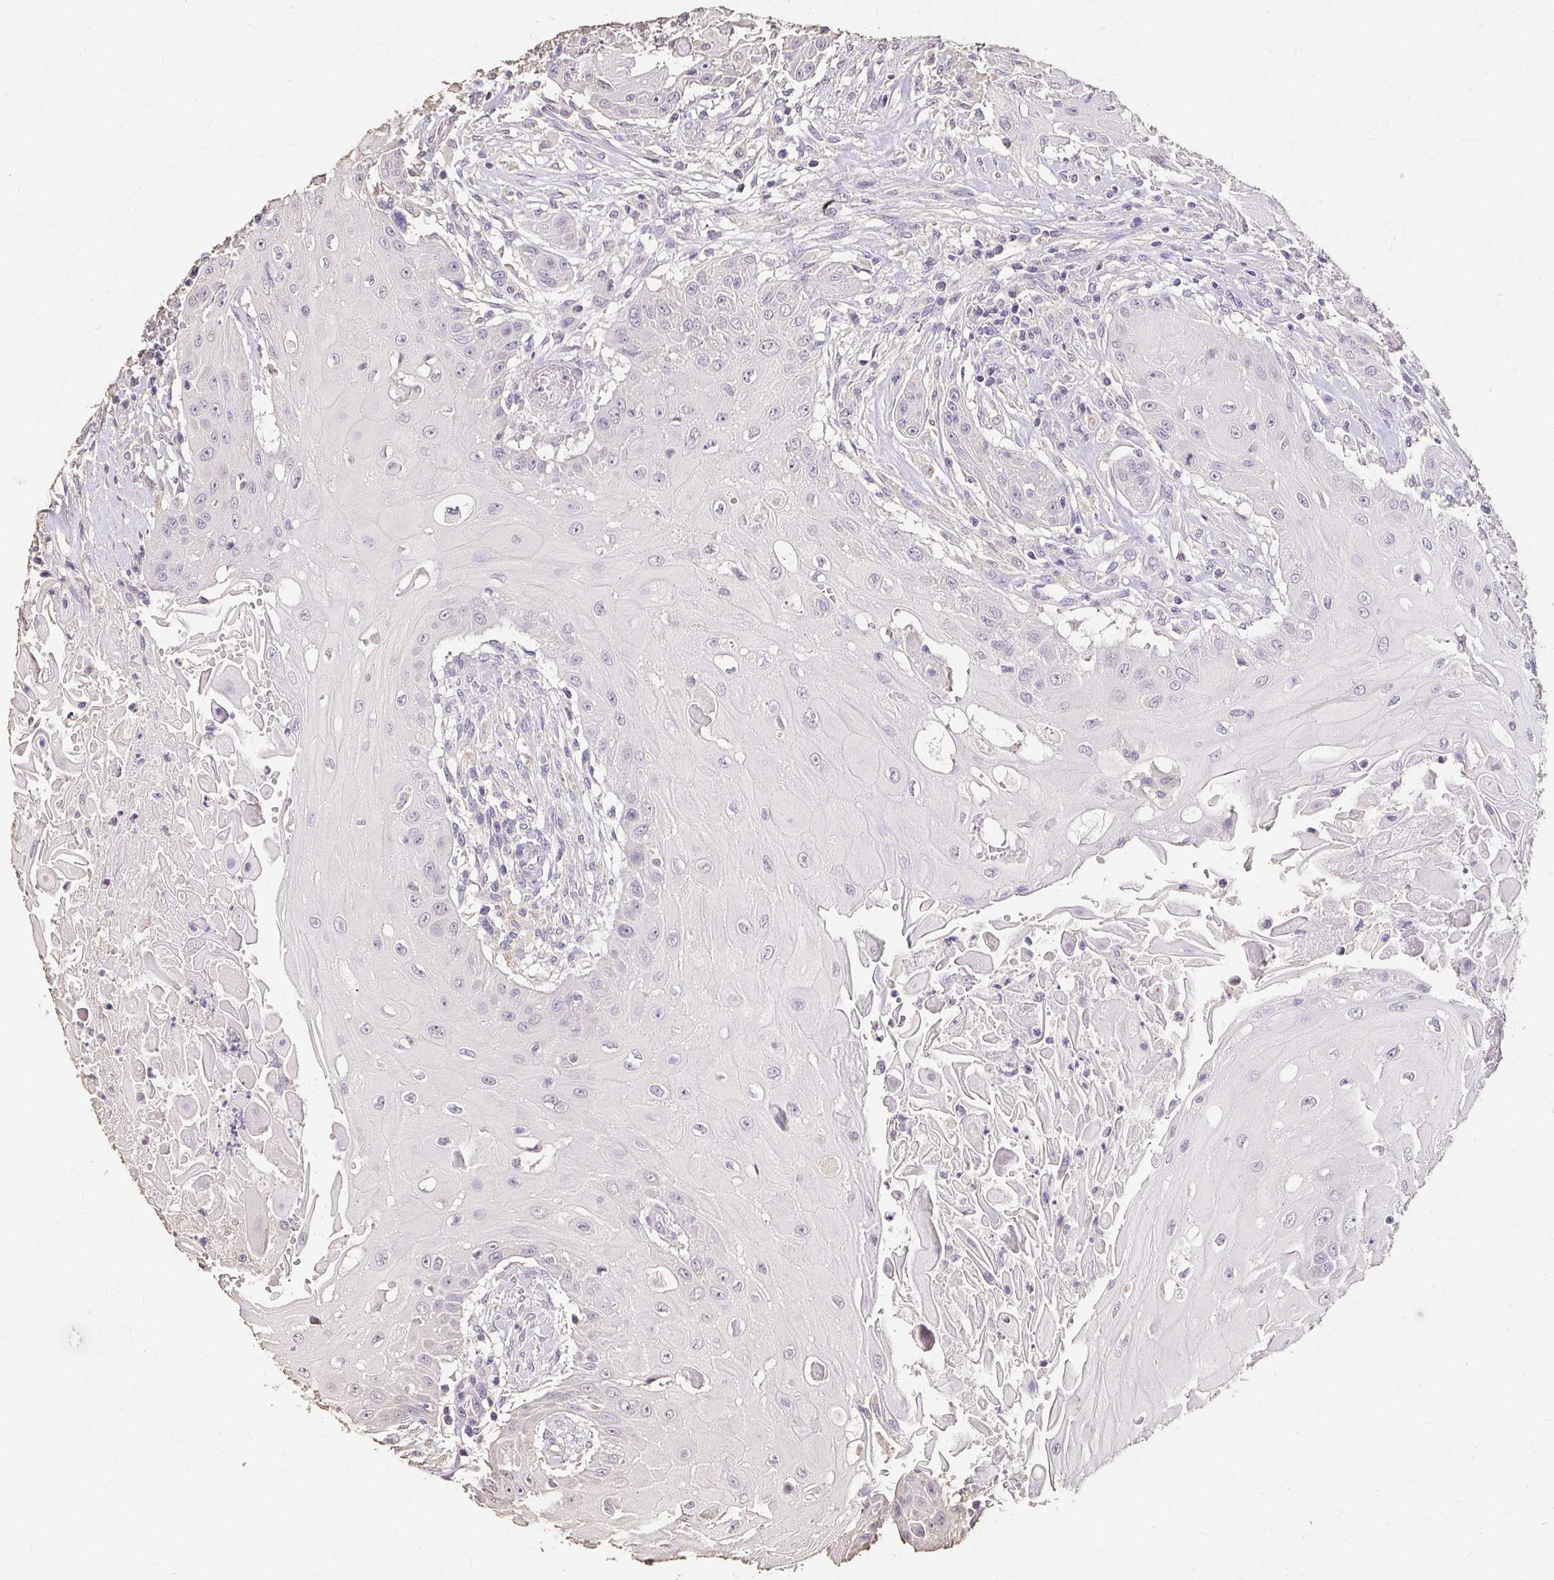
{"staining": {"intensity": "negative", "quantity": "none", "location": "none"}, "tissue": "head and neck cancer", "cell_type": "Tumor cells", "image_type": "cancer", "snomed": [{"axis": "morphology", "description": "Squamous cell carcinoma, NOS"}, {"axis": "topography", "description": "Oral tissue"}, {"axis": "topography", "description": "Head-Neck"}, {"axis": "topography", "description": "Neck, NOS"}], "caption": "The histopathology image shows no significant staining in tumor cells of head and neck squamous cell carcinoma.", "gene": "UGT1A6", "patient": {"sex": "female", "age": 55}}